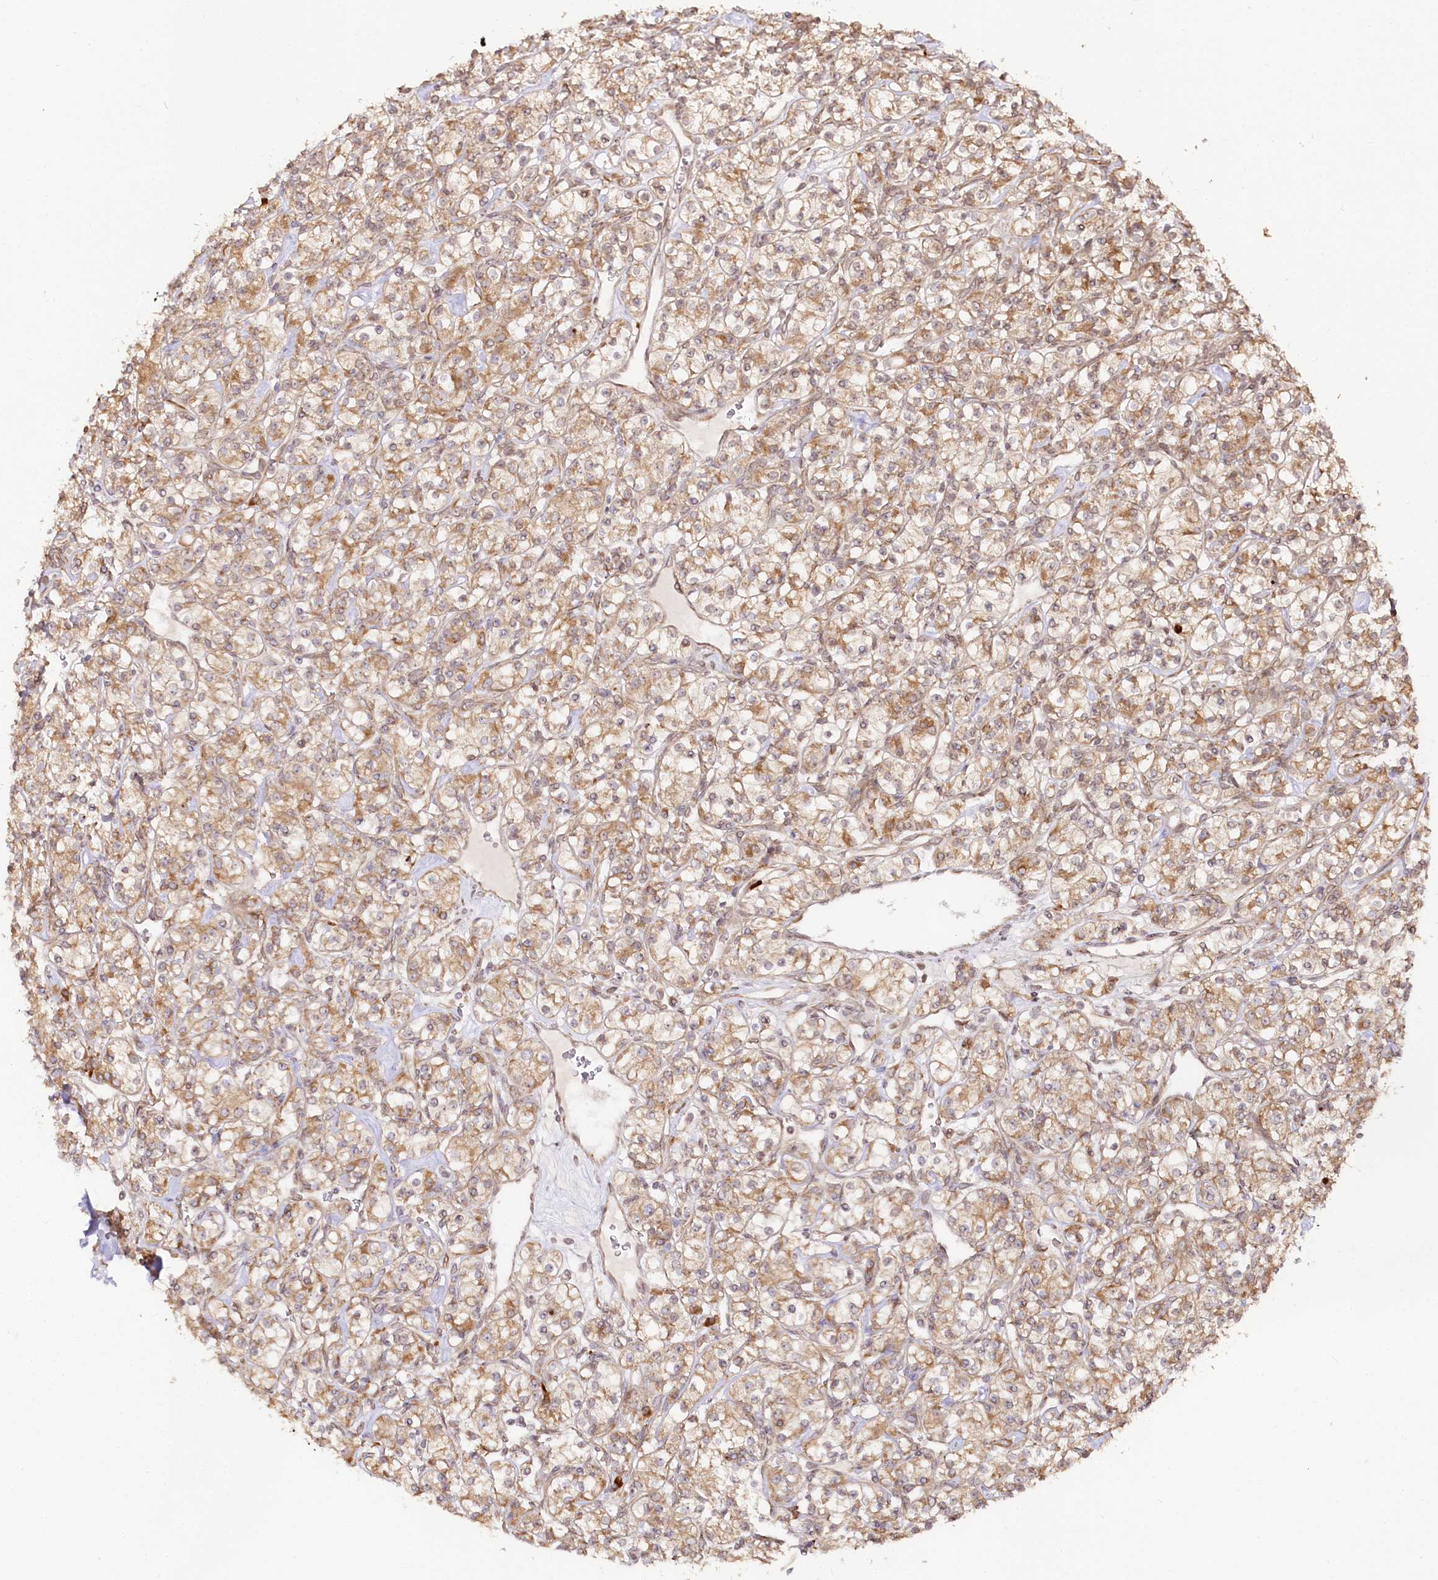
{"staining": {"intensity": "moderate", "quantity": ">75%", "location": "cytoplasmic/membranous"}, "tissue": "renal cancer", "cell_type": "Tumor cells", "image_type": "cancer", "snomed": [{"axis": "morphology", "description": "Adenocarcinoma, NOS"}, {"axis": "topography", "description": "Kidney"}], "caption": "Protein staining displays moderate cytoplasmic/membranous staining in about >75% of tumor cells in adenocarcinoma (renal).", "gene": "ENSG00000144785", "patient": {"sex": "male", "age": 77}}